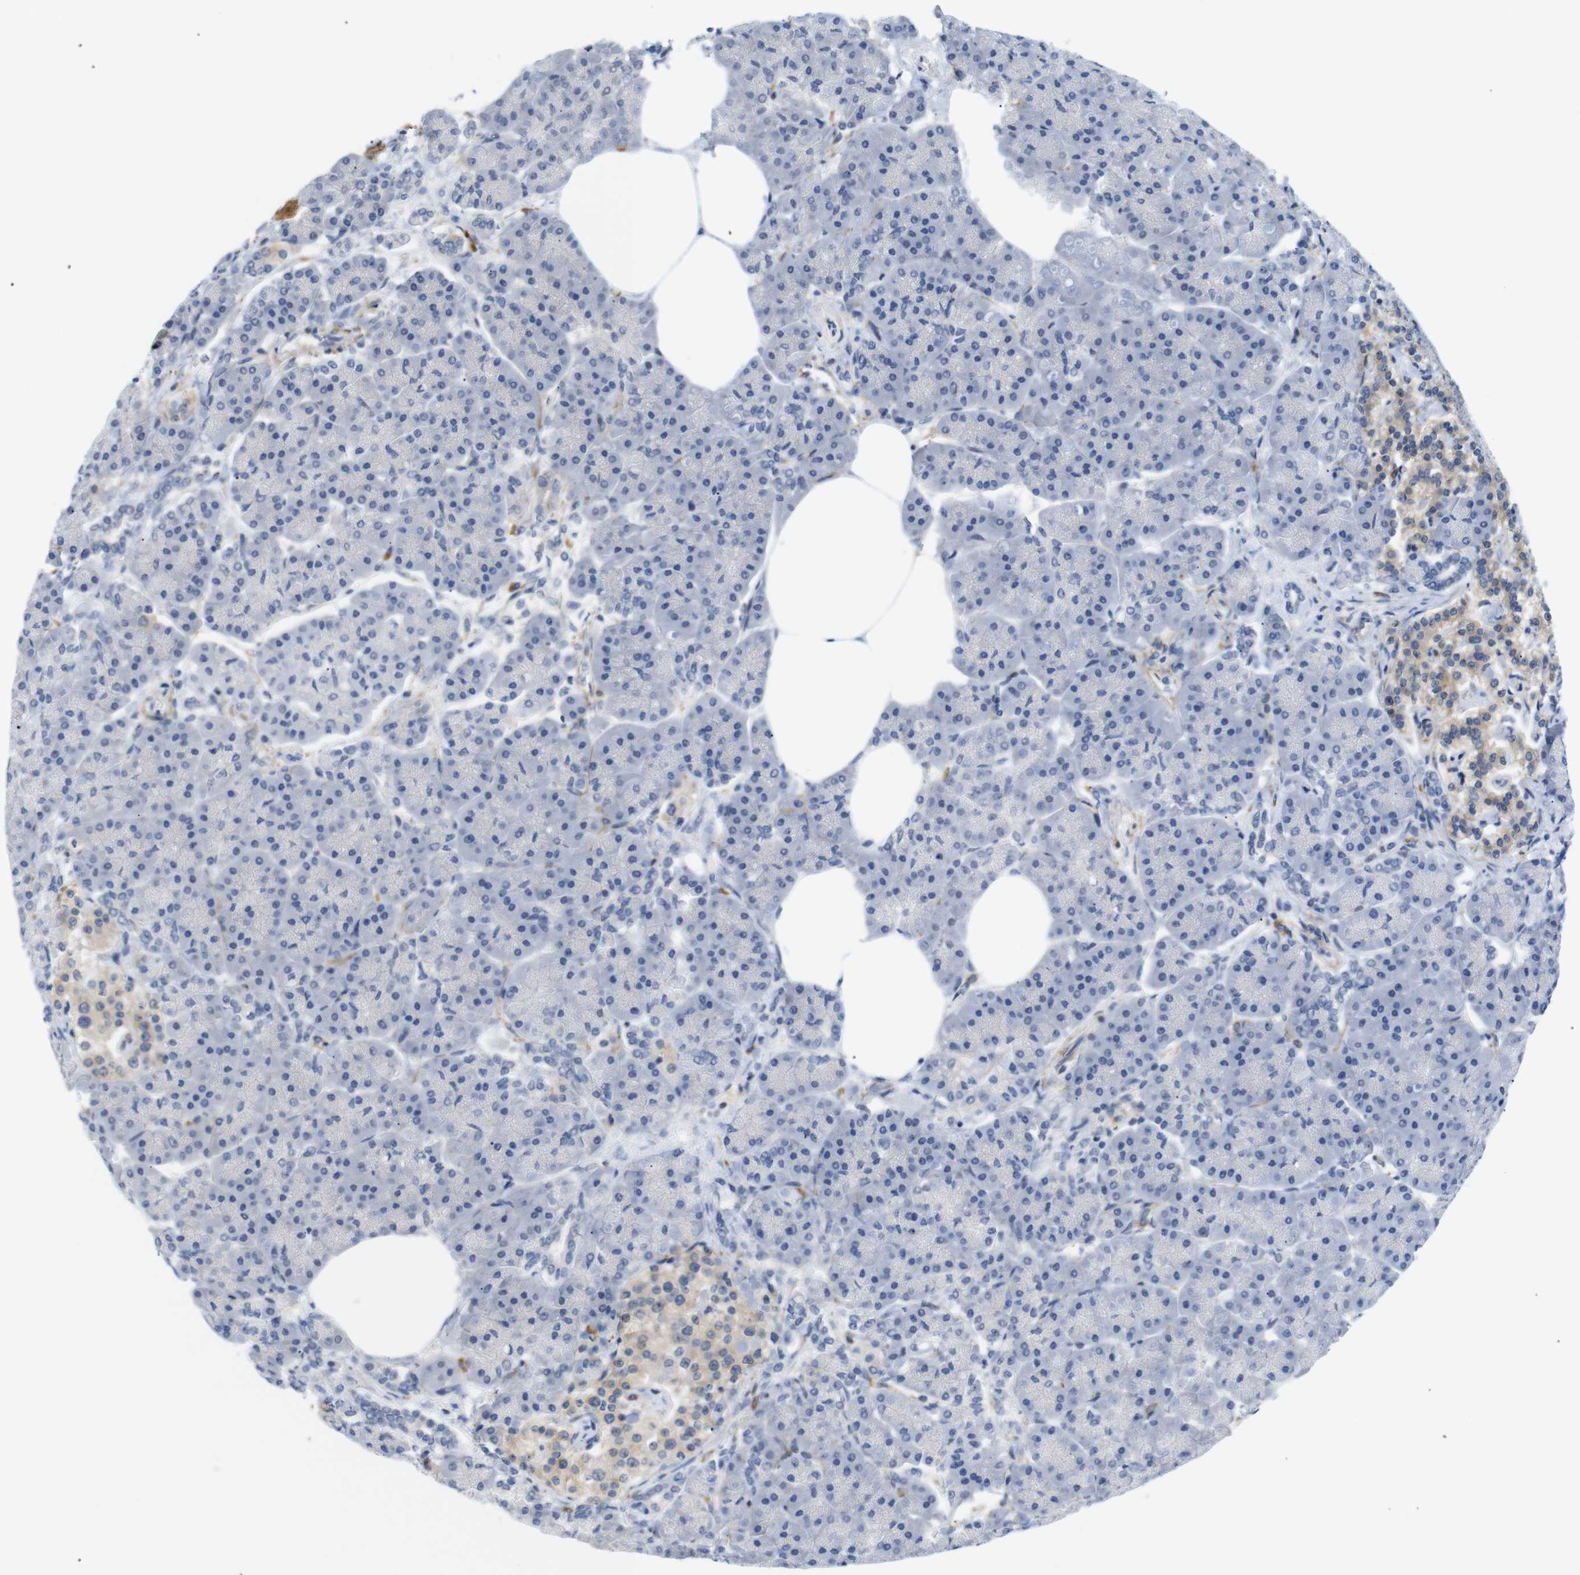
{"staining": {"intensity": "negative", "quantity": "none", "location": "none"}, "tissue": "pancreas", "cell_type": "Exocrine glandular cells", "image_type": "normal", "snomed": [{"axis": "morphology", "description": "Normal tissue, NOS"}, {"axis": "topography", "description": "Pancreas"}], "caption": "A photomicrograph of pancreas stained for a protein shows no brown staining in exocrine glandular cells. The staining was performed using DAB to visualize the protein expression in brown, while the nuclei were stained in blue with hematoxylin (Magnification: 20x).", "gene": "STMN3", "patient": {"sex": "female", "age": 70}}